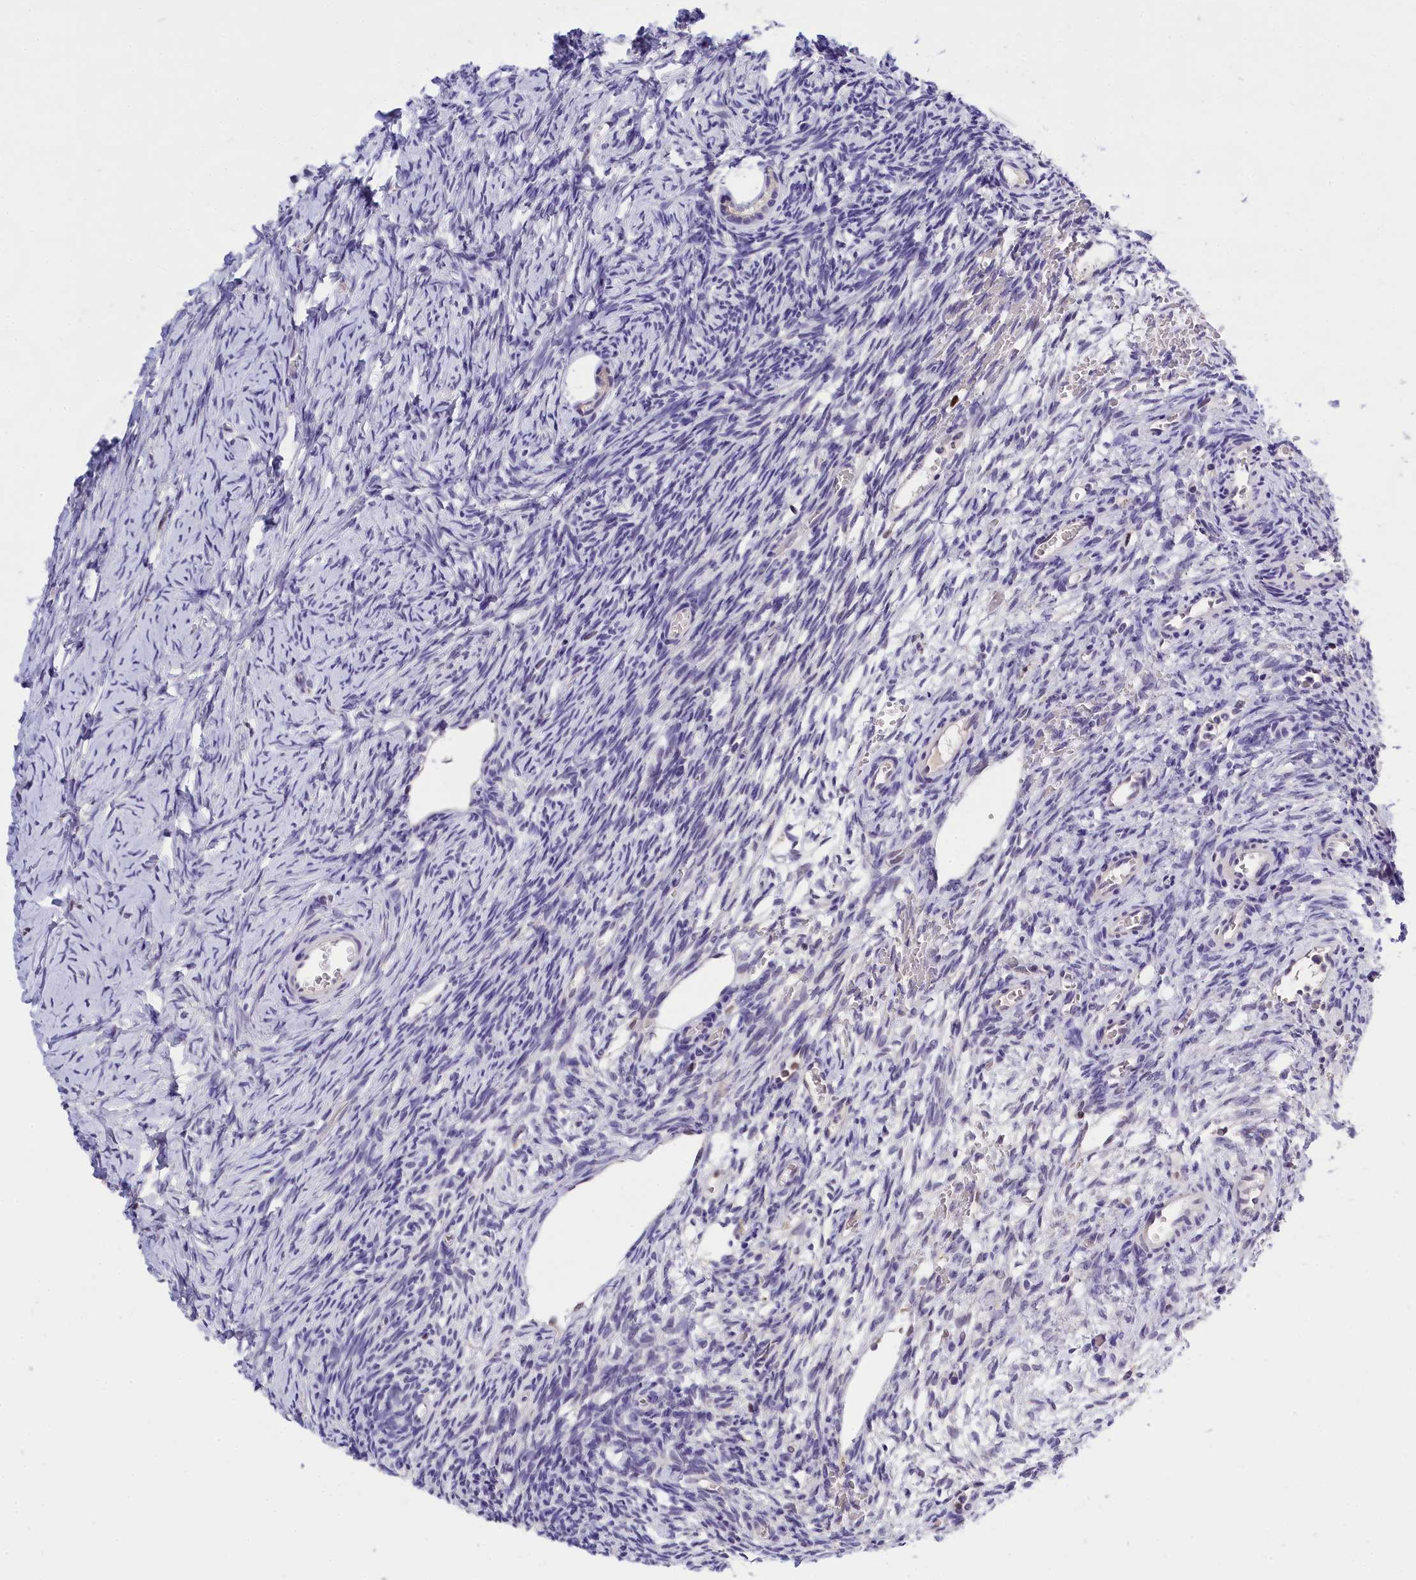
{"staining": {"intensity": "negative", "quantity": "none", "location": "none"}, "tissue": "ovary", "cell_type": "Follicle cells", "image_type": "normal", "snomed": [{"axis": "morphology", "description": "Normal tissue, NOS"}, {"axis": "topography", "description": "Ovary"}], "caption": "Immunohistochemistry (IHC) histopathology image of unremarkable ovary: ovary stained with DAB reveals no significant protein expression in follicle cells.", "gene": "BTBD9", "patient": {"sex": "female", "age": 39}}